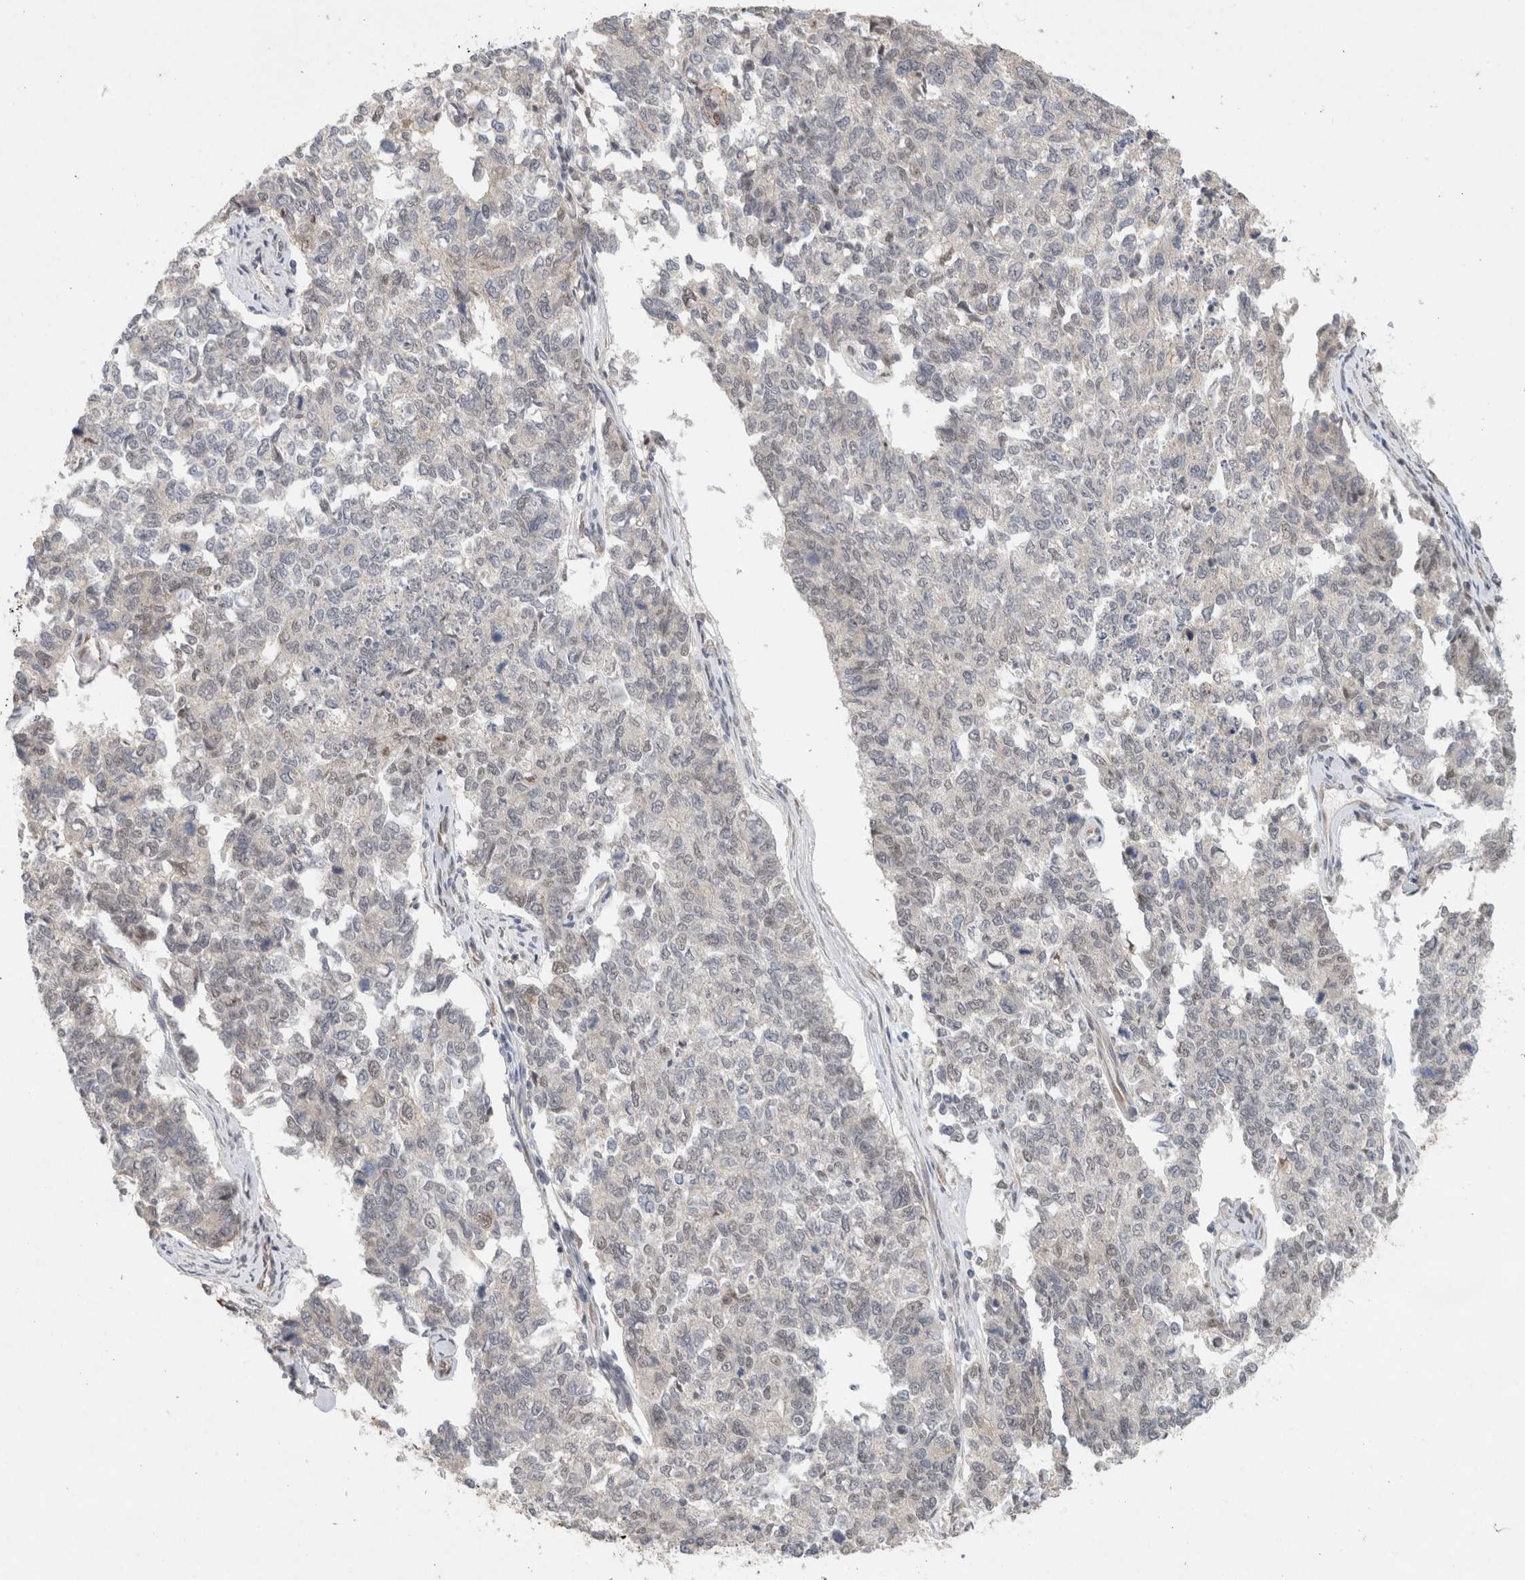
{"staining": {"intensity": "negative", "quantity": "none", "location": "none"}, "tissue": "cervical cancer", "cell_type": "Tumor cells", "image_type": "cancer", "snomed": [{"axis": "morphology", "description": "Squamous cell carcinoma, NOS"}, {"axis": "topography", "description": "Cervix"}], "caption": "Photomicrograph shows no protein expression in tumor cells of cervical cancer tissue.", "gene": "DDX42", "patient": {"sex": "female", "age": 63}}